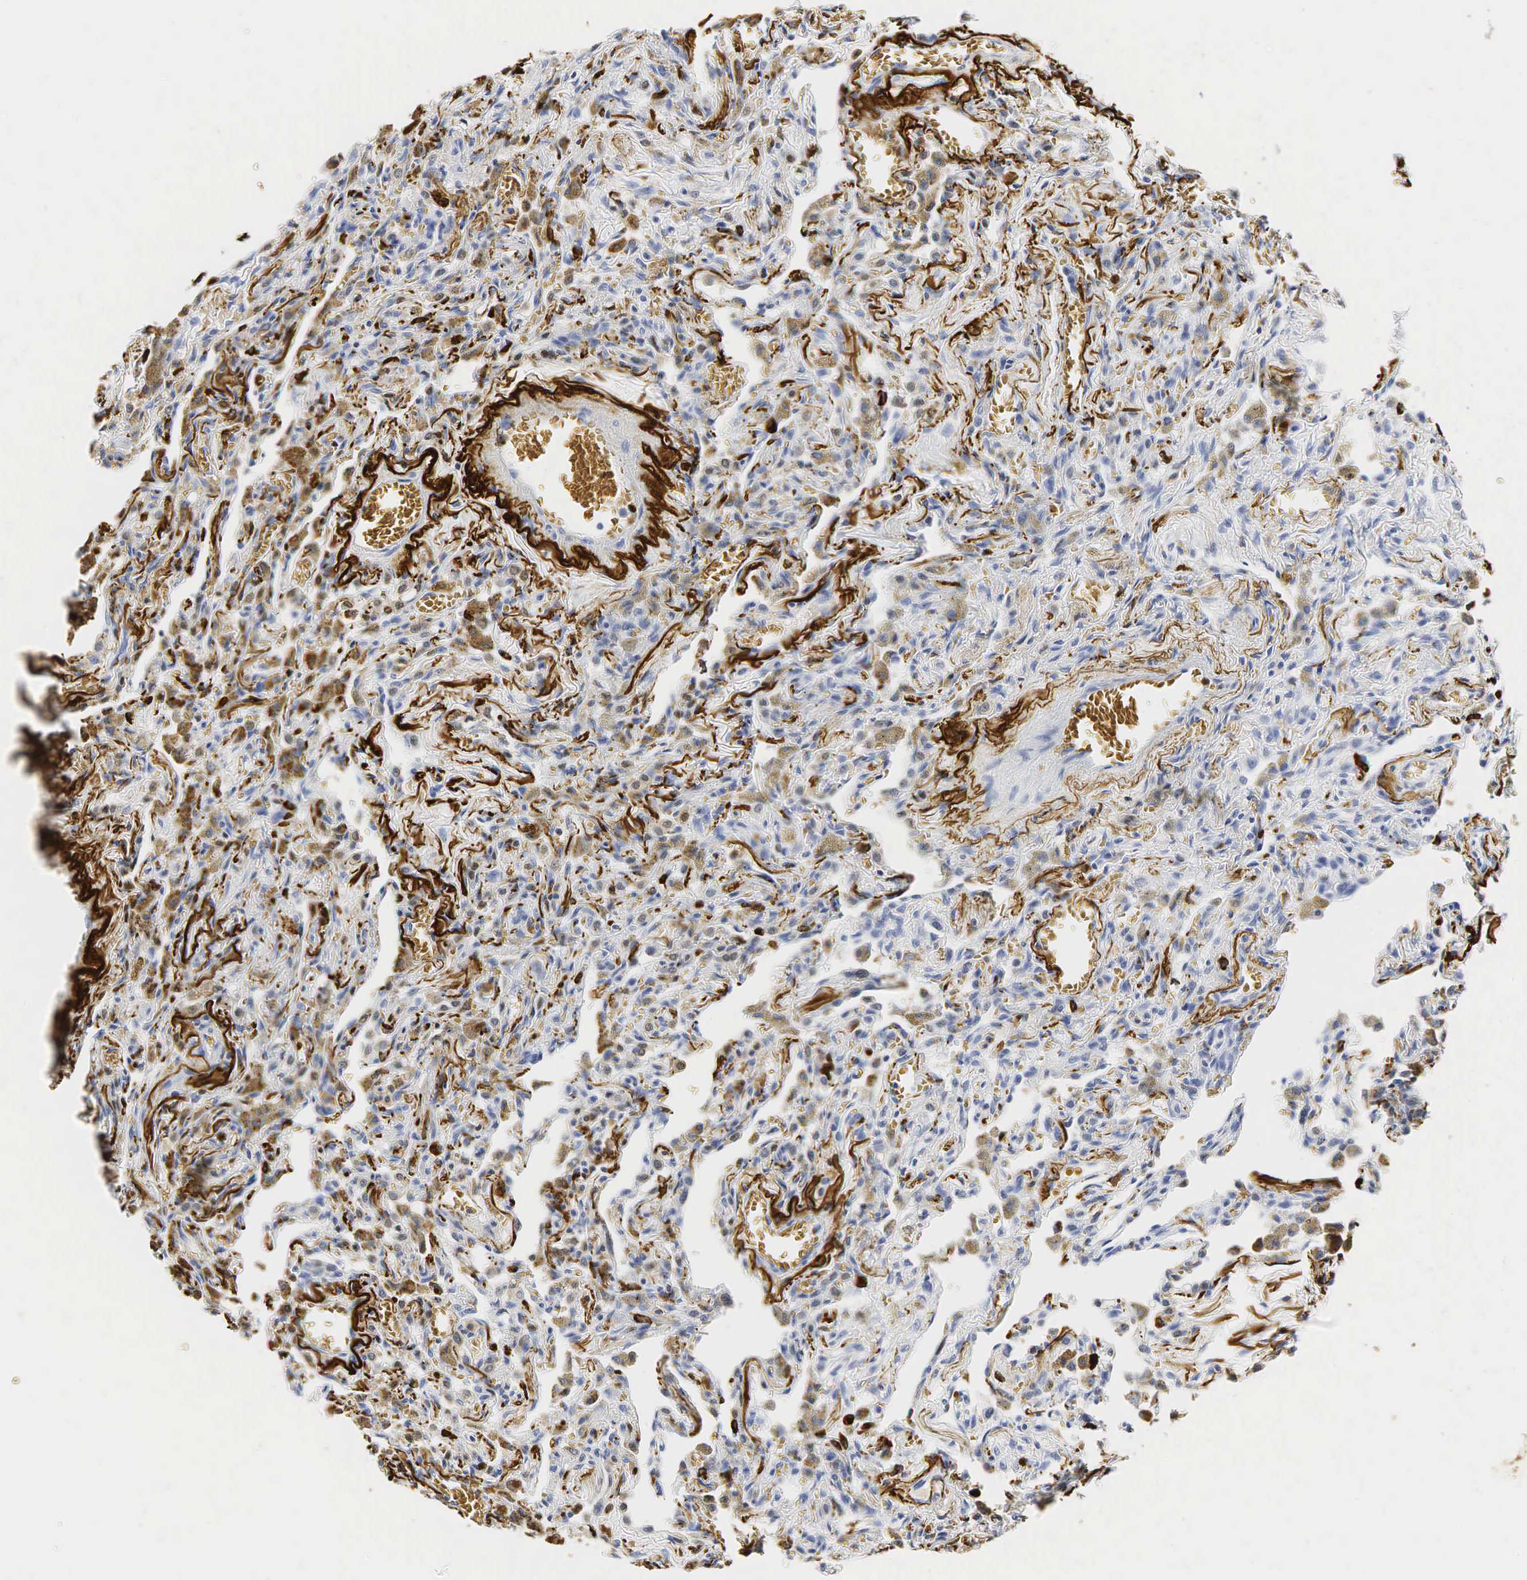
{"staining": {"intensity": "negative", "quantity": "none", "location": "none"}, "tissue": "lung", "cell_type": "Alveolar cells", "image_type": "normal", "snomed": [{"axis": "morphology", "description": "Normal tissue, NOS"}, {"axis": "topography", "description": "Lung"}], "caption": "Protein analysis of benign lung shows no significant staining in alveolar cells. (Brightfield microscopy of DAB IHC at high magnification).", "gene": "LYZ", "patient": {"sex": "male", "age": 73}}